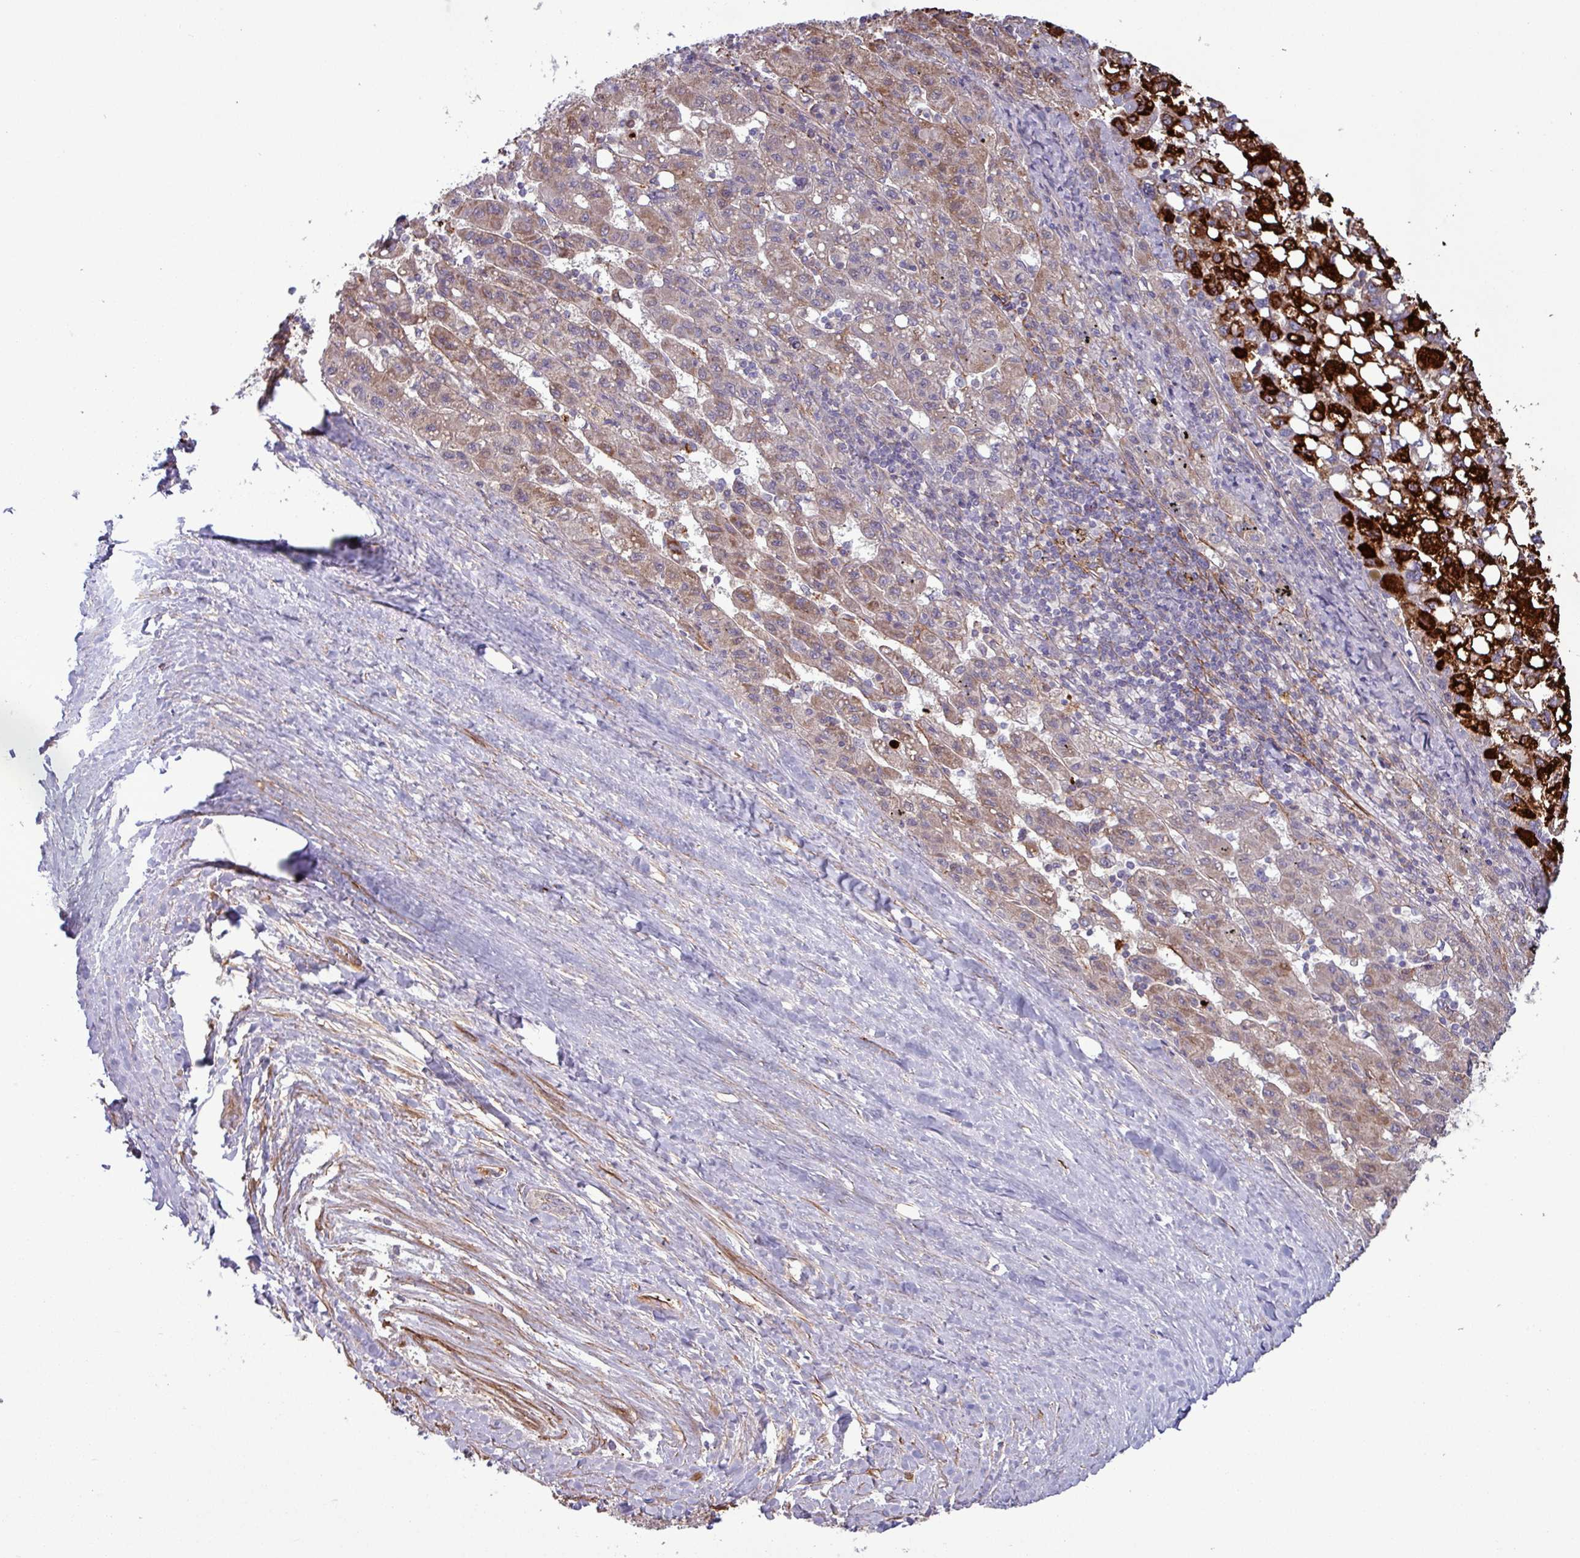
{"staining": {"intensity": "strong", "quantity": "25%-75%", "location": "cytoplasmic/membranous"}, "tissue": "liver cancer", "cell_type": "Tumor cells", "image_type": "cancer", "snomed": [{"axis": "morphology", "description": "Carcinoma, Hepatocellular, NOS"}, {"axis": "topography", "description": "Liver"}], "caption": "Liver hepatocellular carcinoma stained with a protein marker demonstrates strong staining in tumor cells.", "gene": "PCED1A", "patient": {"sex": "female", "age": 82}}